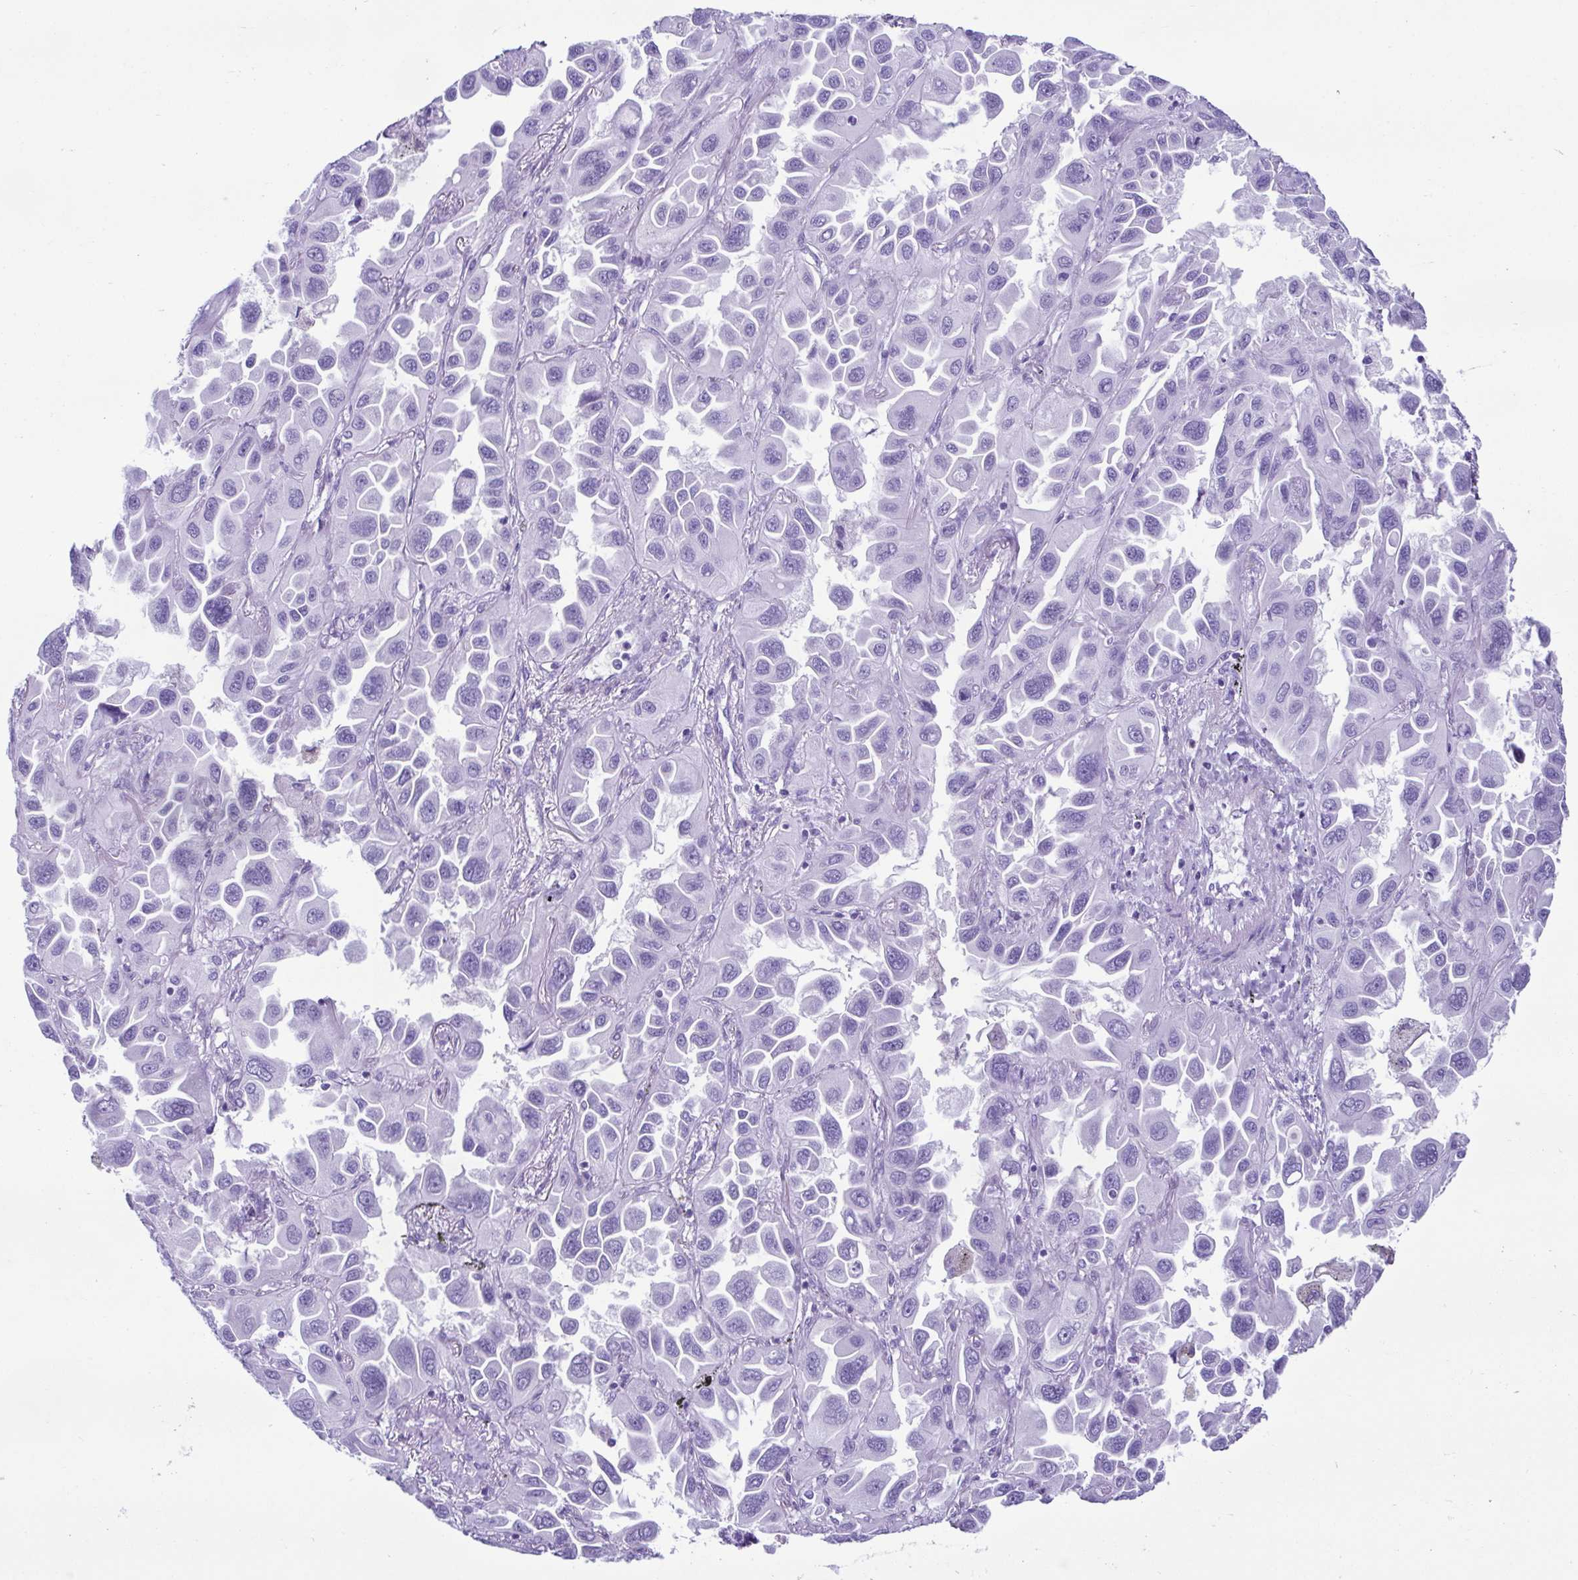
{"staining": {"intensity": "negative", "quantity": "none", "location": "none"}, "tissue": "lung cancer", "cell_type": "Tumor cells", "image_type": "cancer", "snomed": [{"axis": "morphology", "description": "Adenocarcinoma, NOS"}, {"axis": "topography", "description": "Lung"}], "caption": "Lung adenocarcinoma was stained to show a protein in brown. There is no significant expression in tumor cells.", "gene": "ACTRT3", "patient": {"sex": "male", "age": 64}}